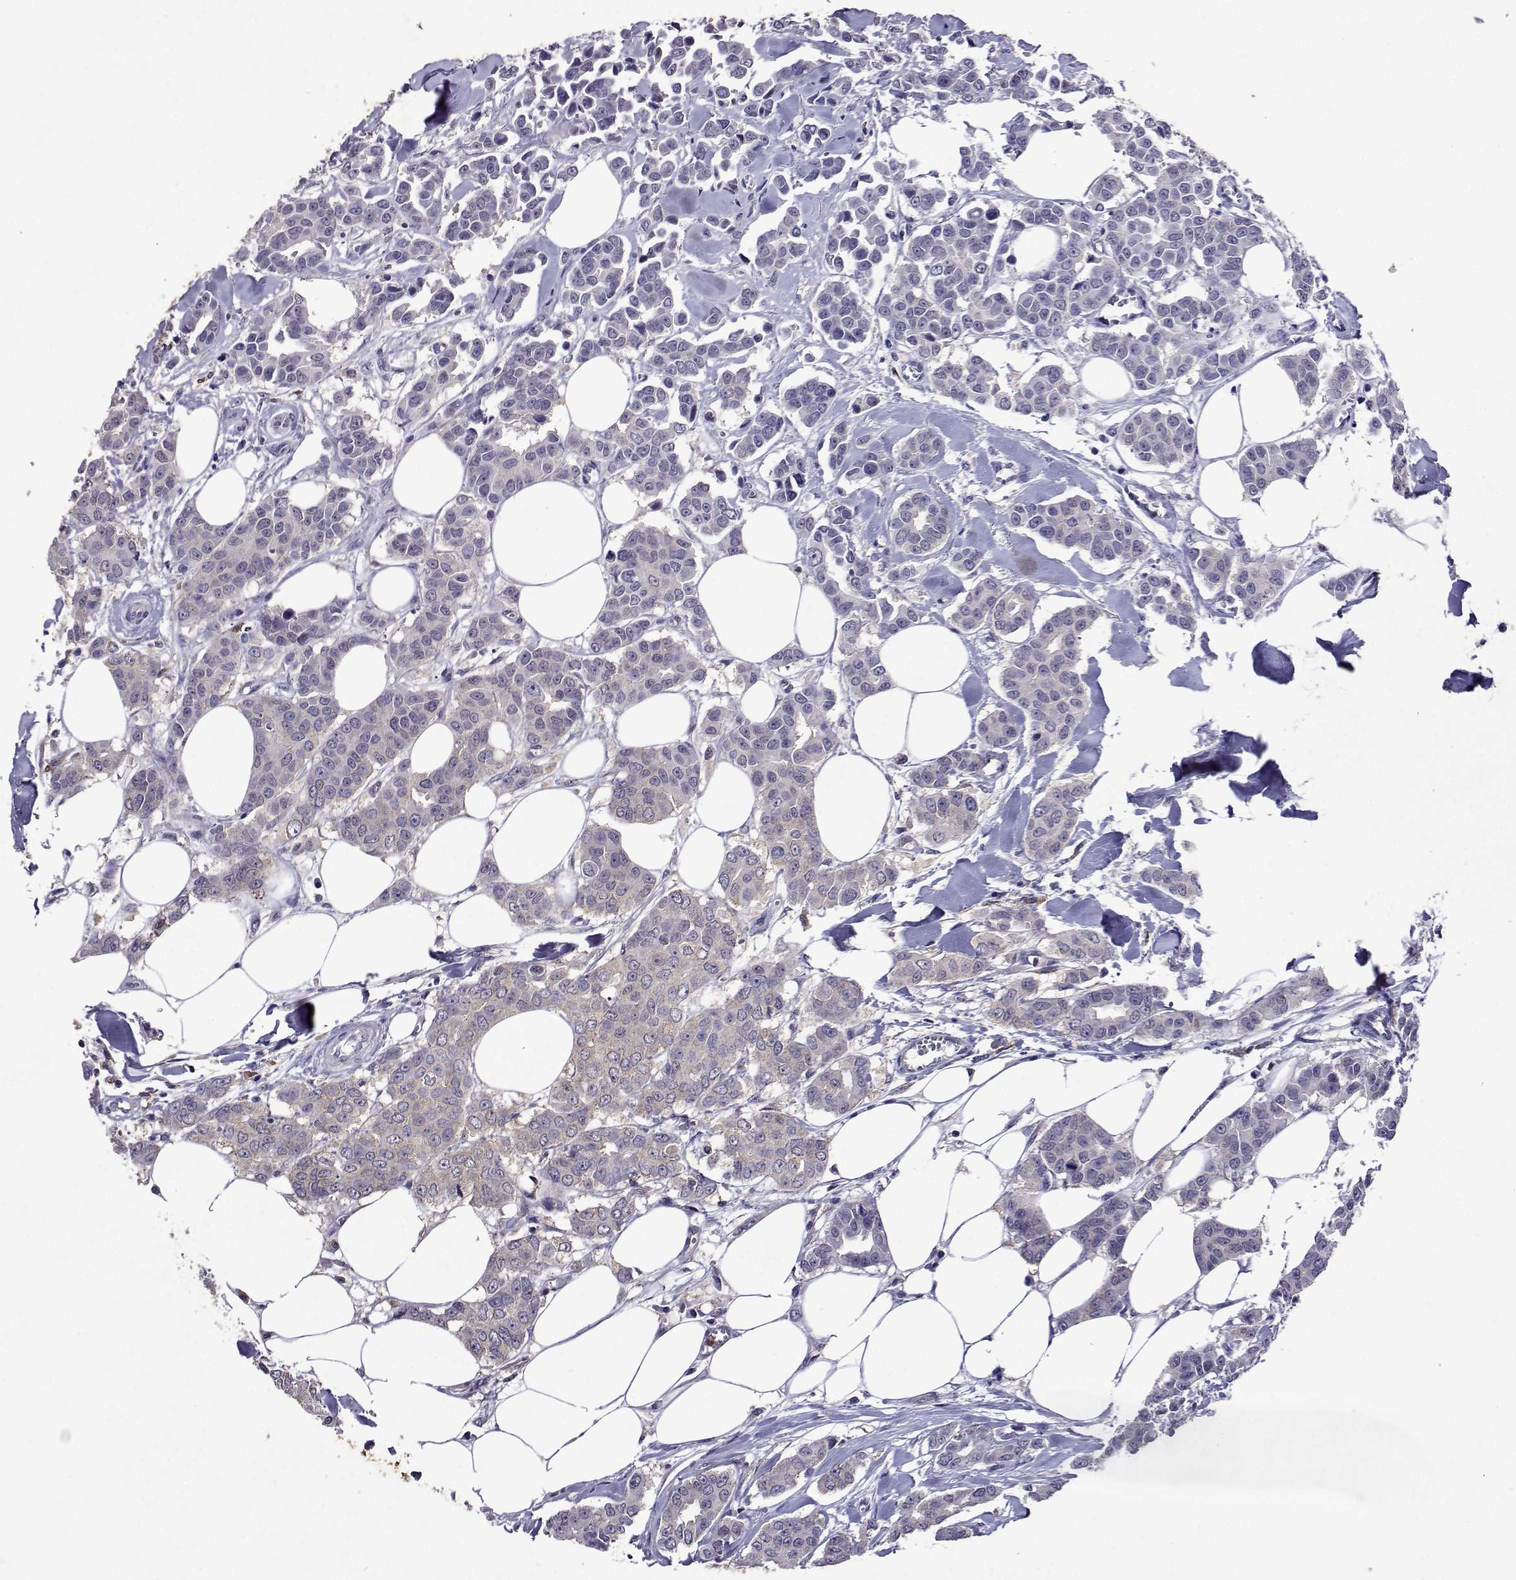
{"staining": {"intensity": "negative", "quantity": "none", "location": "none"}, "tissue": "breast cancer", "cell_type": "Tumor cells", "image_type": "cancer", "snomed": [{"axis": "morphology", "description": "Duct carcinoma"}, {"axis": "topography", "description": "Breast"}], "caption": "This is a image of IHC staining of intraductal carcinoma (breast), which shows no staining in tumor cells.", "gene": "APAF1", "patient": {"sex": "female", "age": 94}}